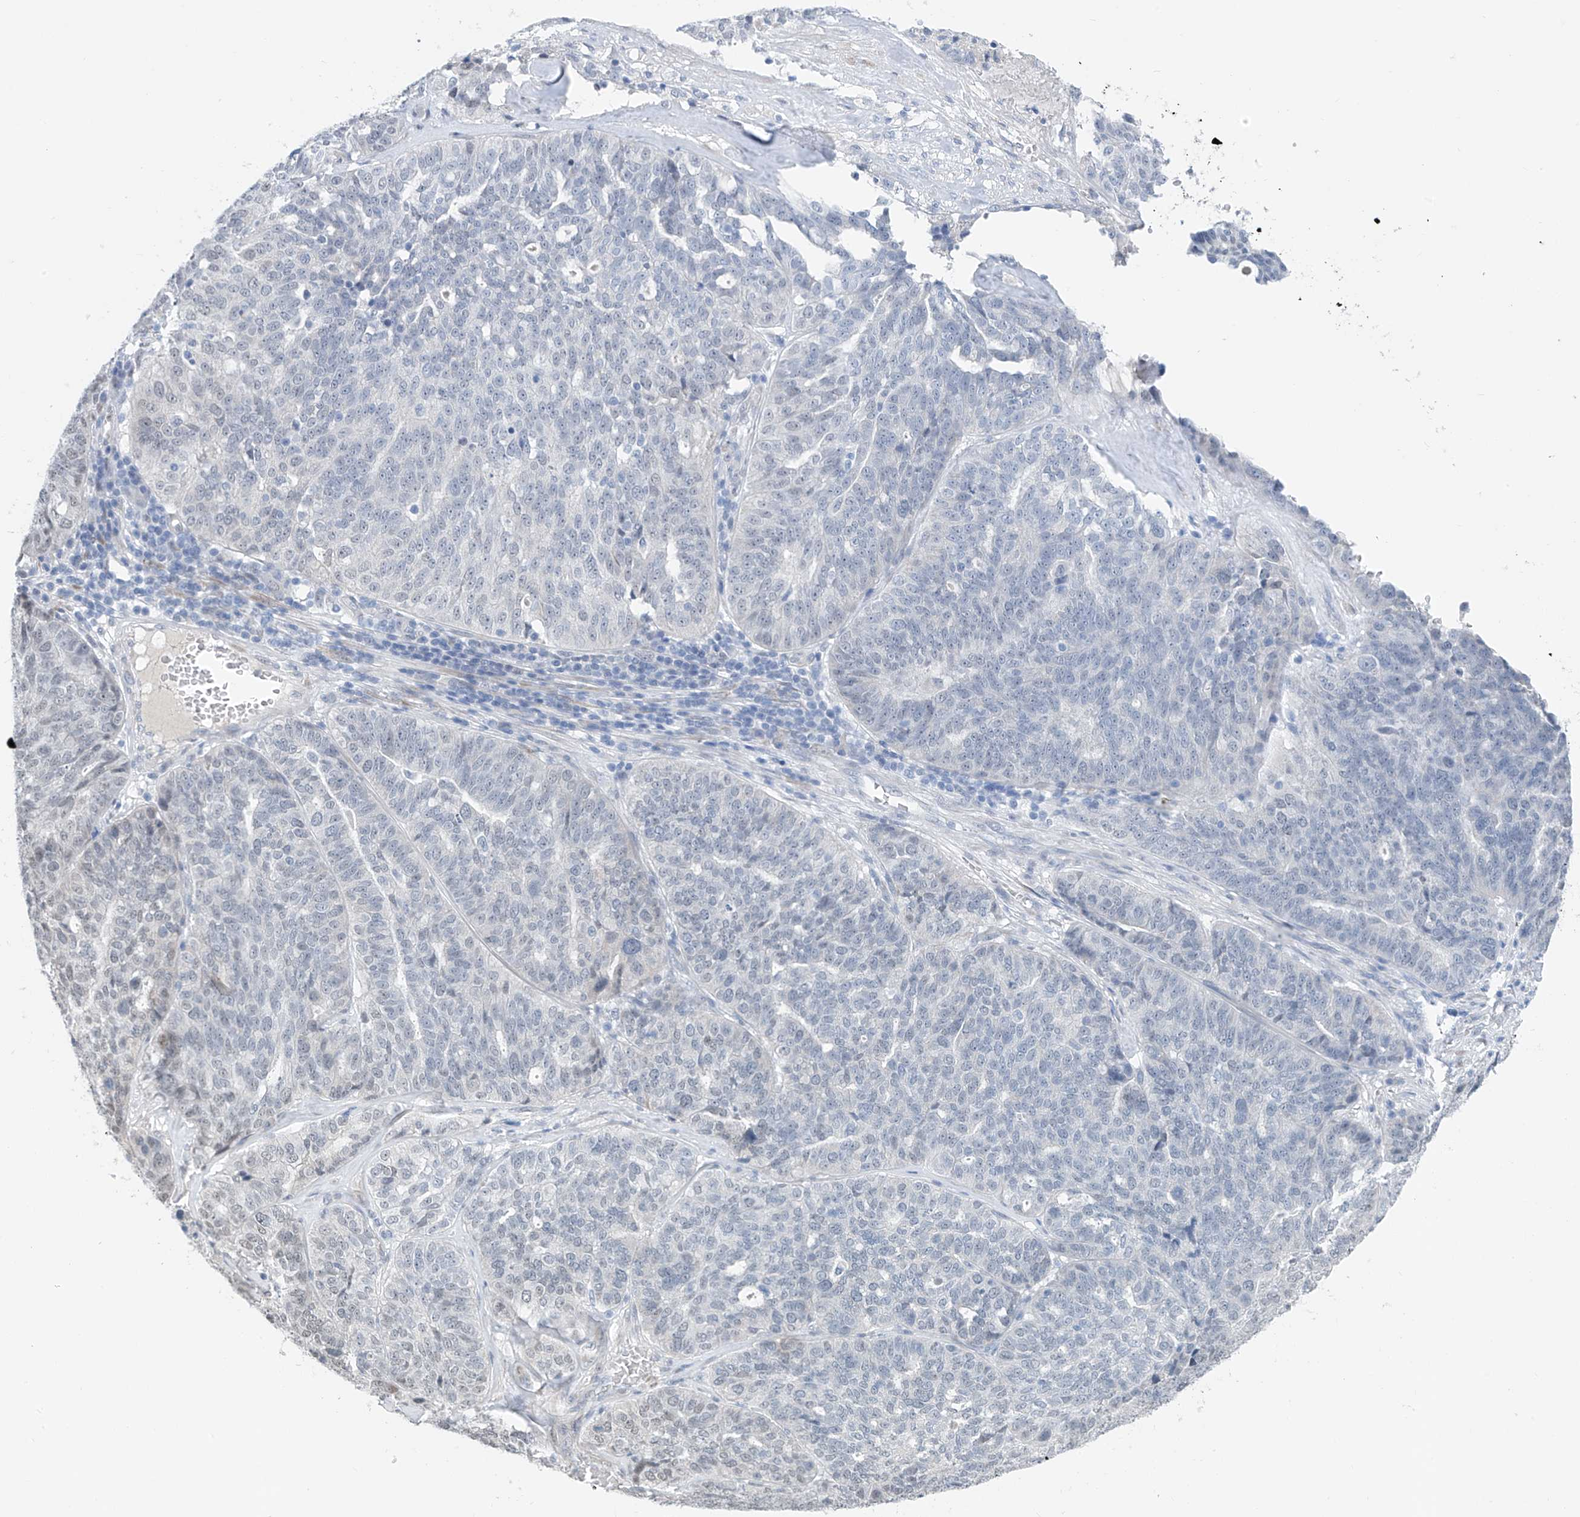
{"staining": {"intensity": "negative", "quantity": "none", "location": "none"}, "tissue": "ovarian cancer", "cell_type": "Tumor cells", "image_type": "cancer", "snomed": [{"axis": "morphology", "description": "Cystadenocarcinoma, serous, NOS"}, {"axis": "topography", "description": "Ovary"}], "caption": "A high-resolution micrograph shows IHC staining of ovarian serous cystadenocarcinoma, which displays no significant expression in tumor cells. Nuclei are stained in blue.", "gene": "CYP4V2", "patient": {"sex": "female", "age": 59}}